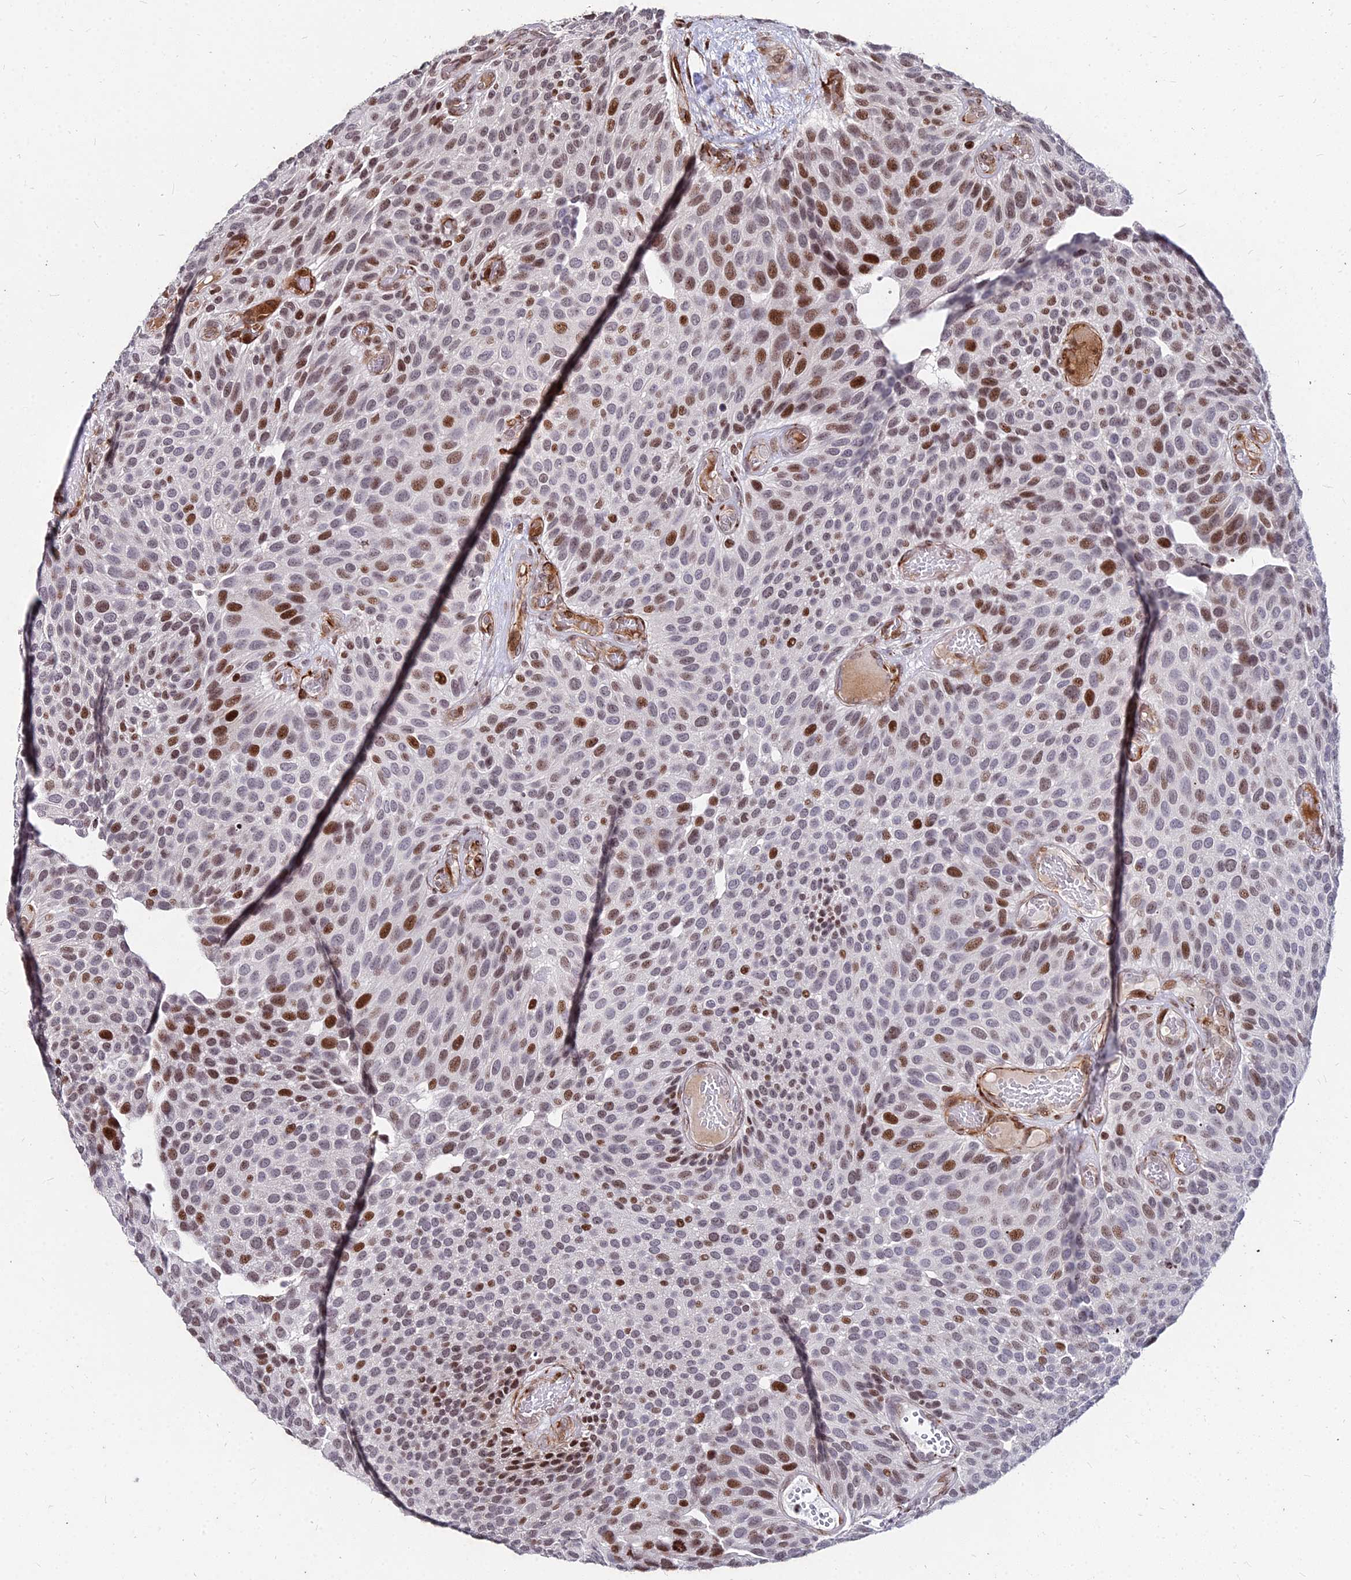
{"staining": {"intensity": "strong", "quantity": "25%-75%", "location": "nuclear"}, "tissue": "urothelial cancer", "cell_type": "Tumor cells", "image_type": "cancer", "snomed": [{"axis": "morphology", "description": "Urothelial carcinoma, Low grade"}, {"axis": "topography", "description": "Urinary bladder"}], "caption": "Tumor cells display high levels of strong nuclear staining in approximately 25%-75% of cells in low-grade urothelial carcinoma.", "gene": "NYAP2", "patient": {"sex": "male", "age": 89}}